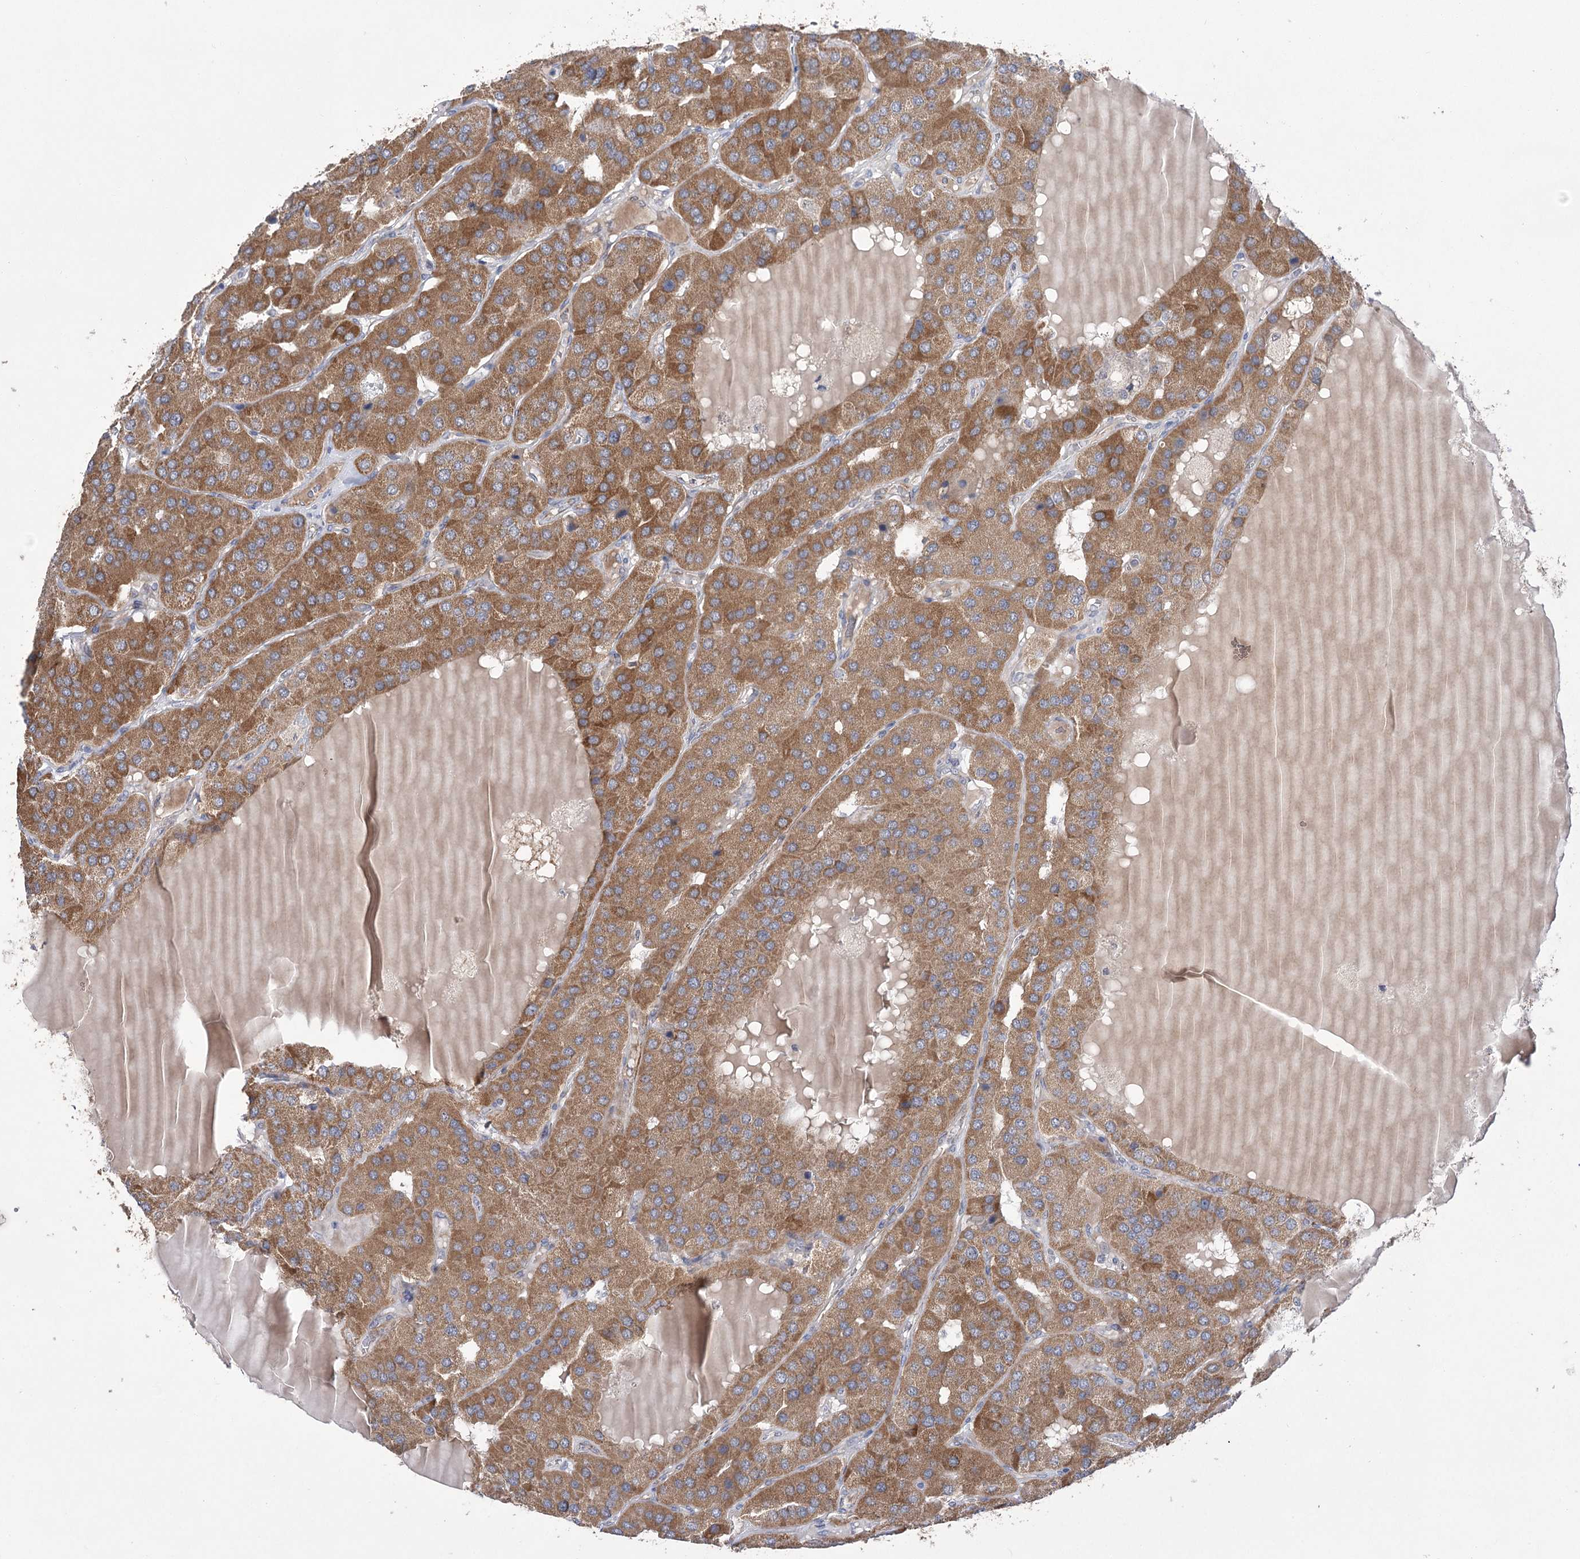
{"staining": {"intensity": "moderate", "quantity": ">75%", "location": "cytoplasmic/membranous"}, "tissue": "parathyroid gland", "cell_type": "Glandular cells", "image_type": "normal", "snomed": [{"axis": "morphology", "description": "Normal tissue, NOS"}, {"axis": "morphology", "description": "Adenoma, NOS"}, {"axis": "topography", "description": "Parathyroid gland"}], "caption": "This is an image of IHC staining of unremarkable parathyroid gland, which shows moderate staining in the cytoplasmic/membranous of glandular cells.", "gene": "ECHDC3", "patient": {"sex": "female", "age": 86}}